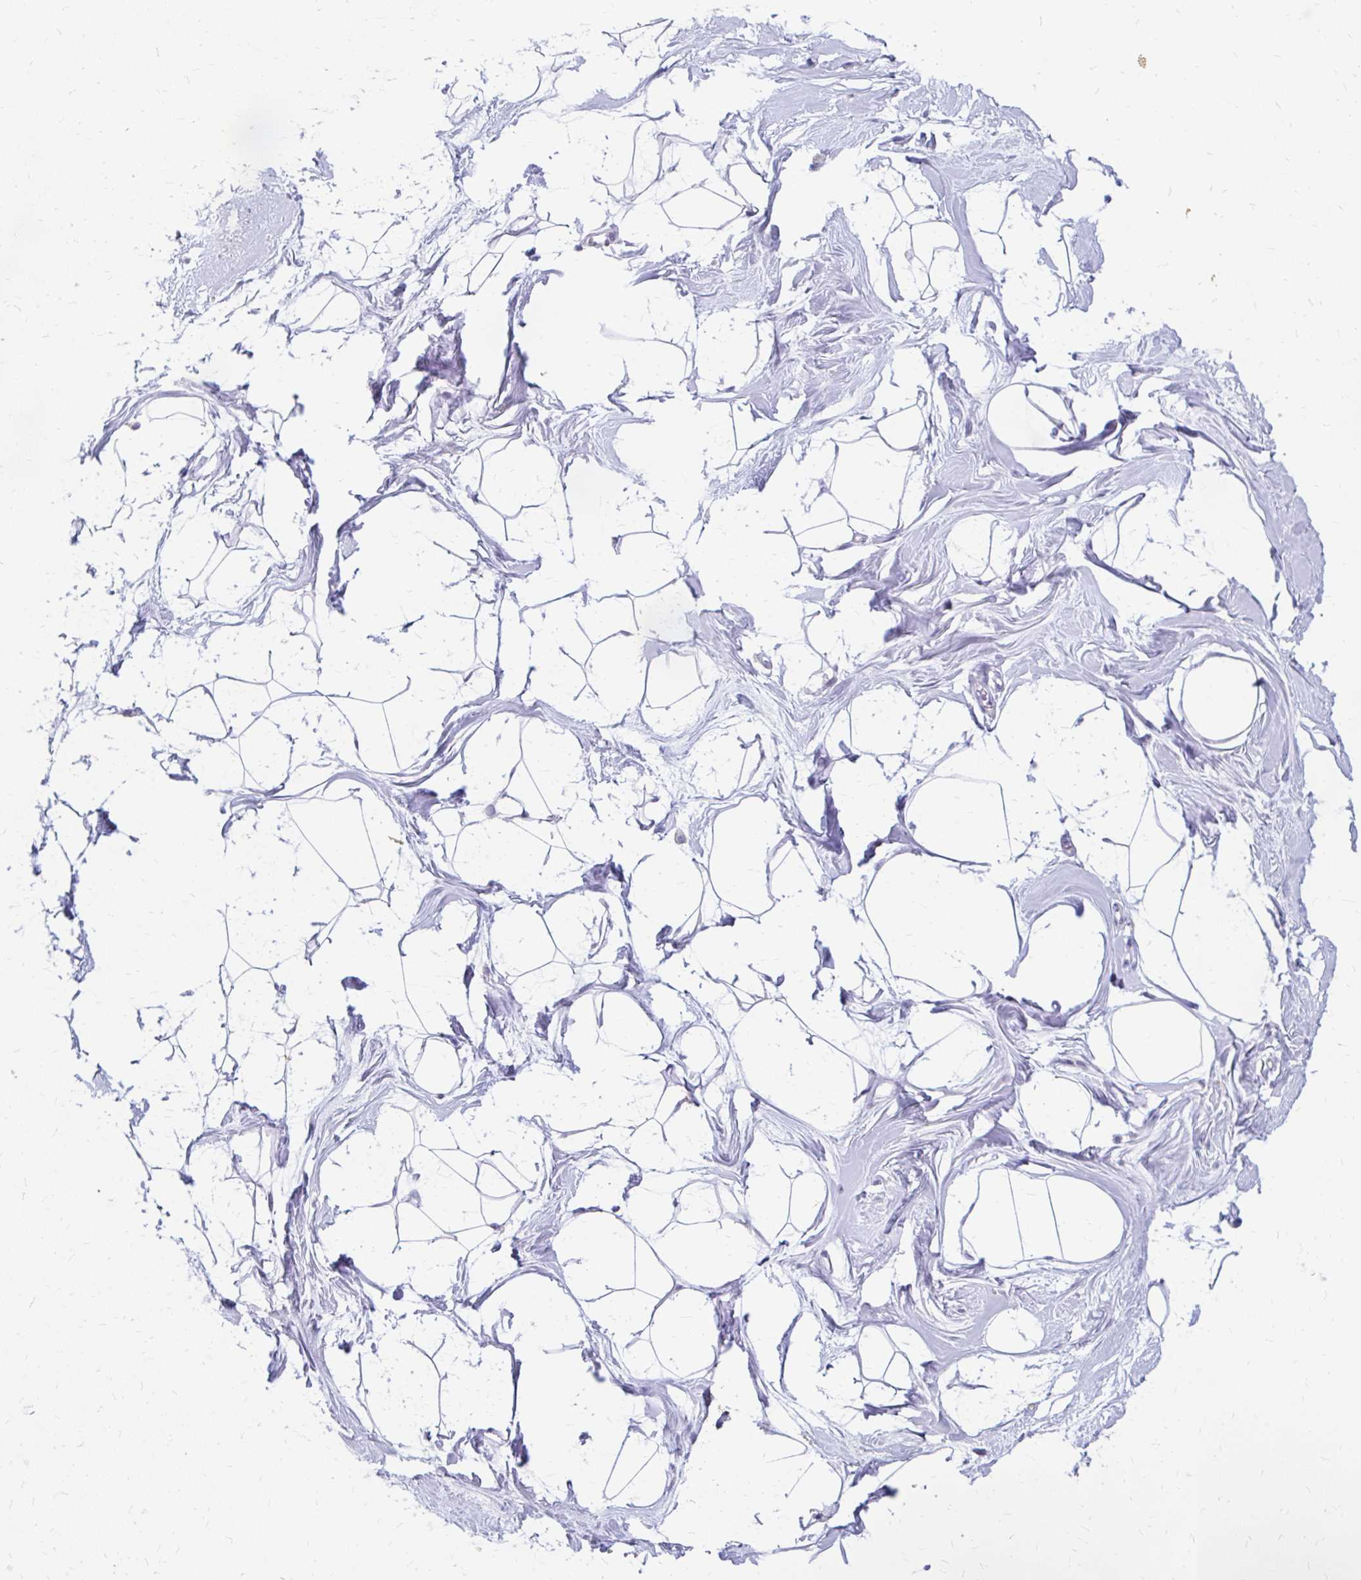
{"staining": {"intensity": "negative", "quantity": "none", "location": "none"}, "tissue": "breast", "cell_type": "Adipocytes", "image_type": "normal", "snomed": [{"axis": "morphology", "description": "Normal tissue, NOS"}, {"axis": "topography", "description": "Breast"}], "caption": "Immunohistochemical staining of benign human breast exhibits no significant staining in adipocytes.", "gene": "RGS16", "patient": {"sex": "female", "age": 45}}